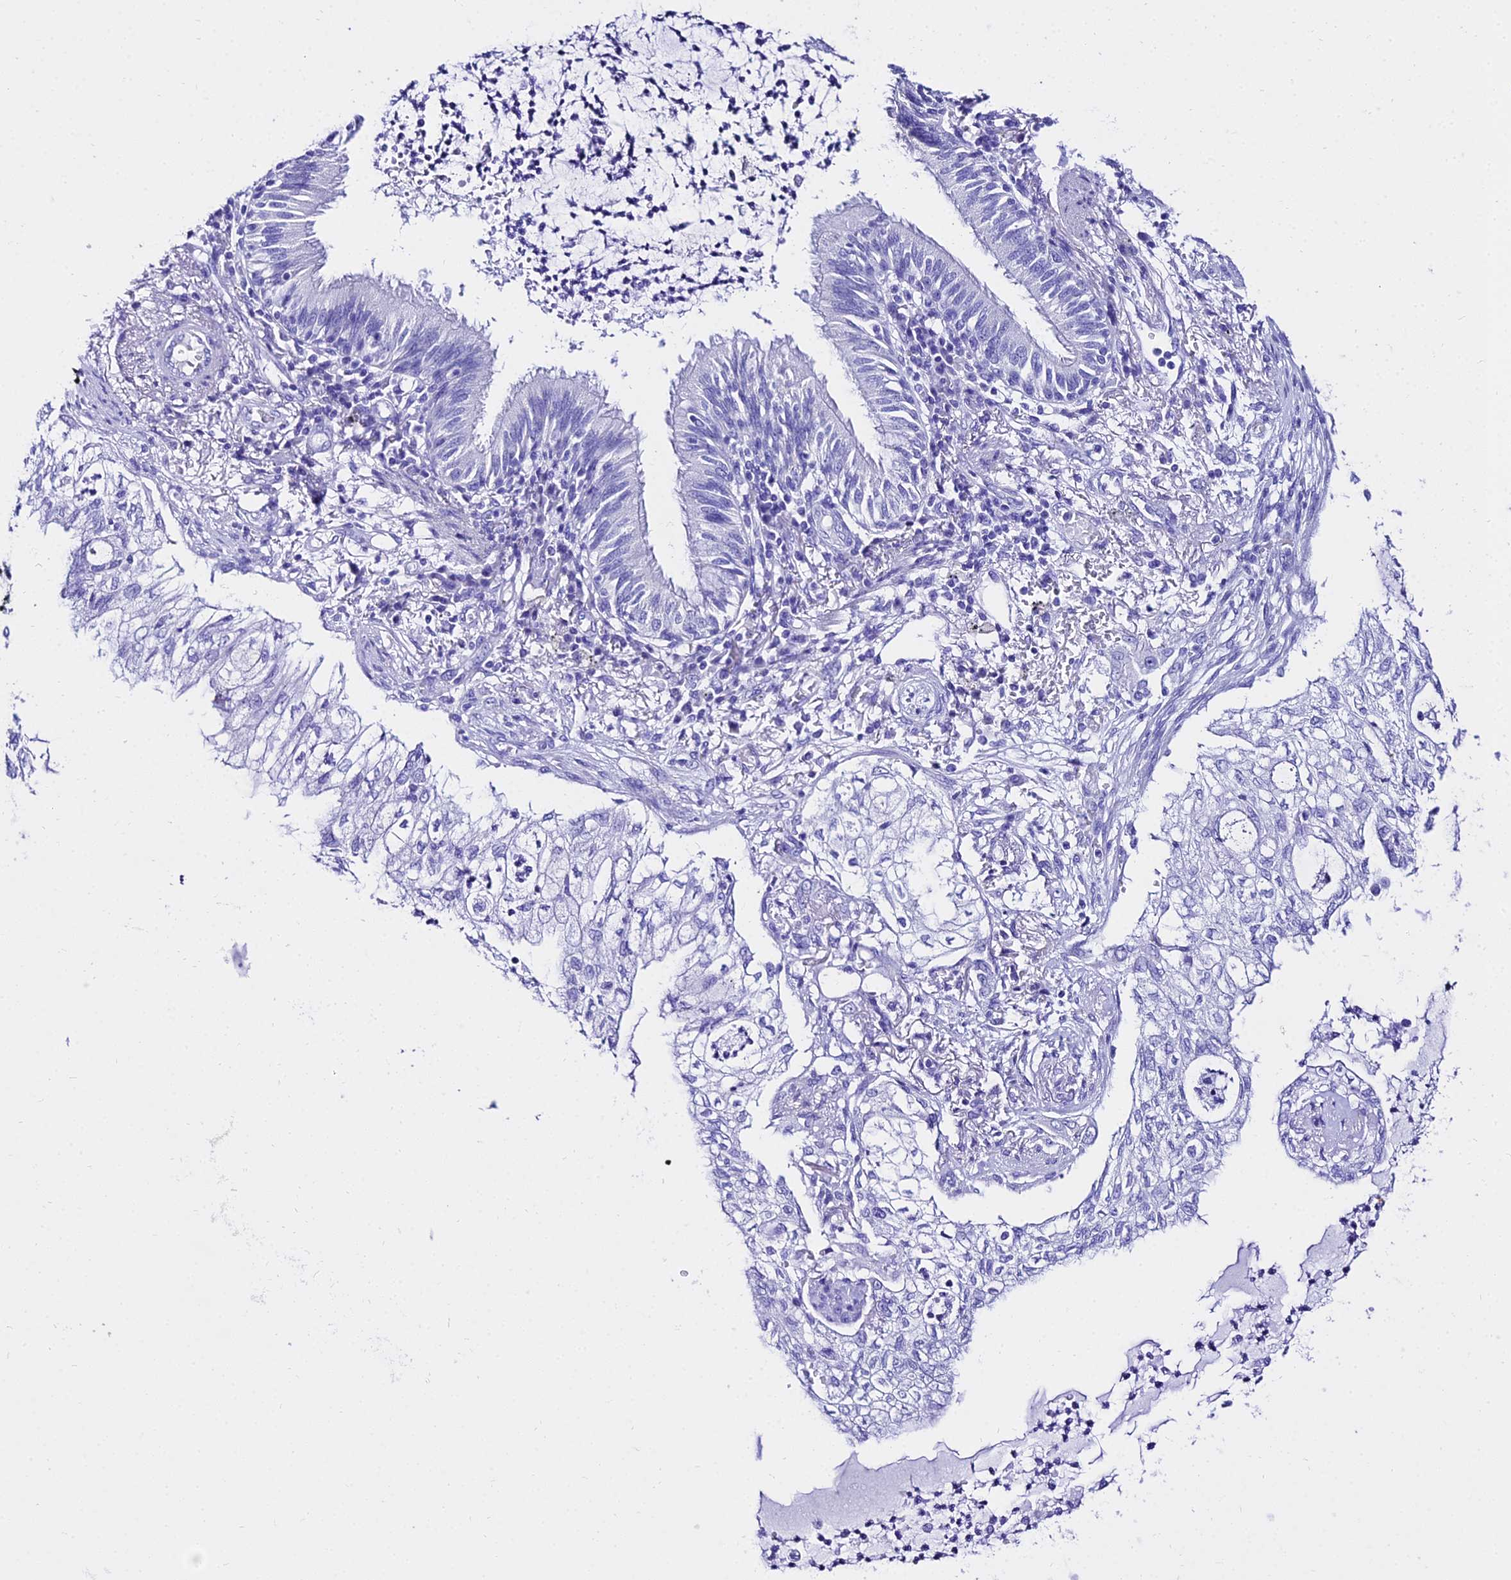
{"staining": {"intensity": "negative", "quantity": "none", "location": "none"}, "tissue": "lung cancer", "cell_type": "Tumor cells", "image_type": "cancer", "snomed": [{"axis": "morphology", "description": "Adenocarcinoma, NOS"}, {"axis": "topography", "description": "Lung"}], "caption": "An immunohistochemistry (IHC) image of lung cancer is shown. There is no staining in tumor cells of lung cancer.", "gene": "TRMT44", "patient": {"sex": "female", "age": 70}}